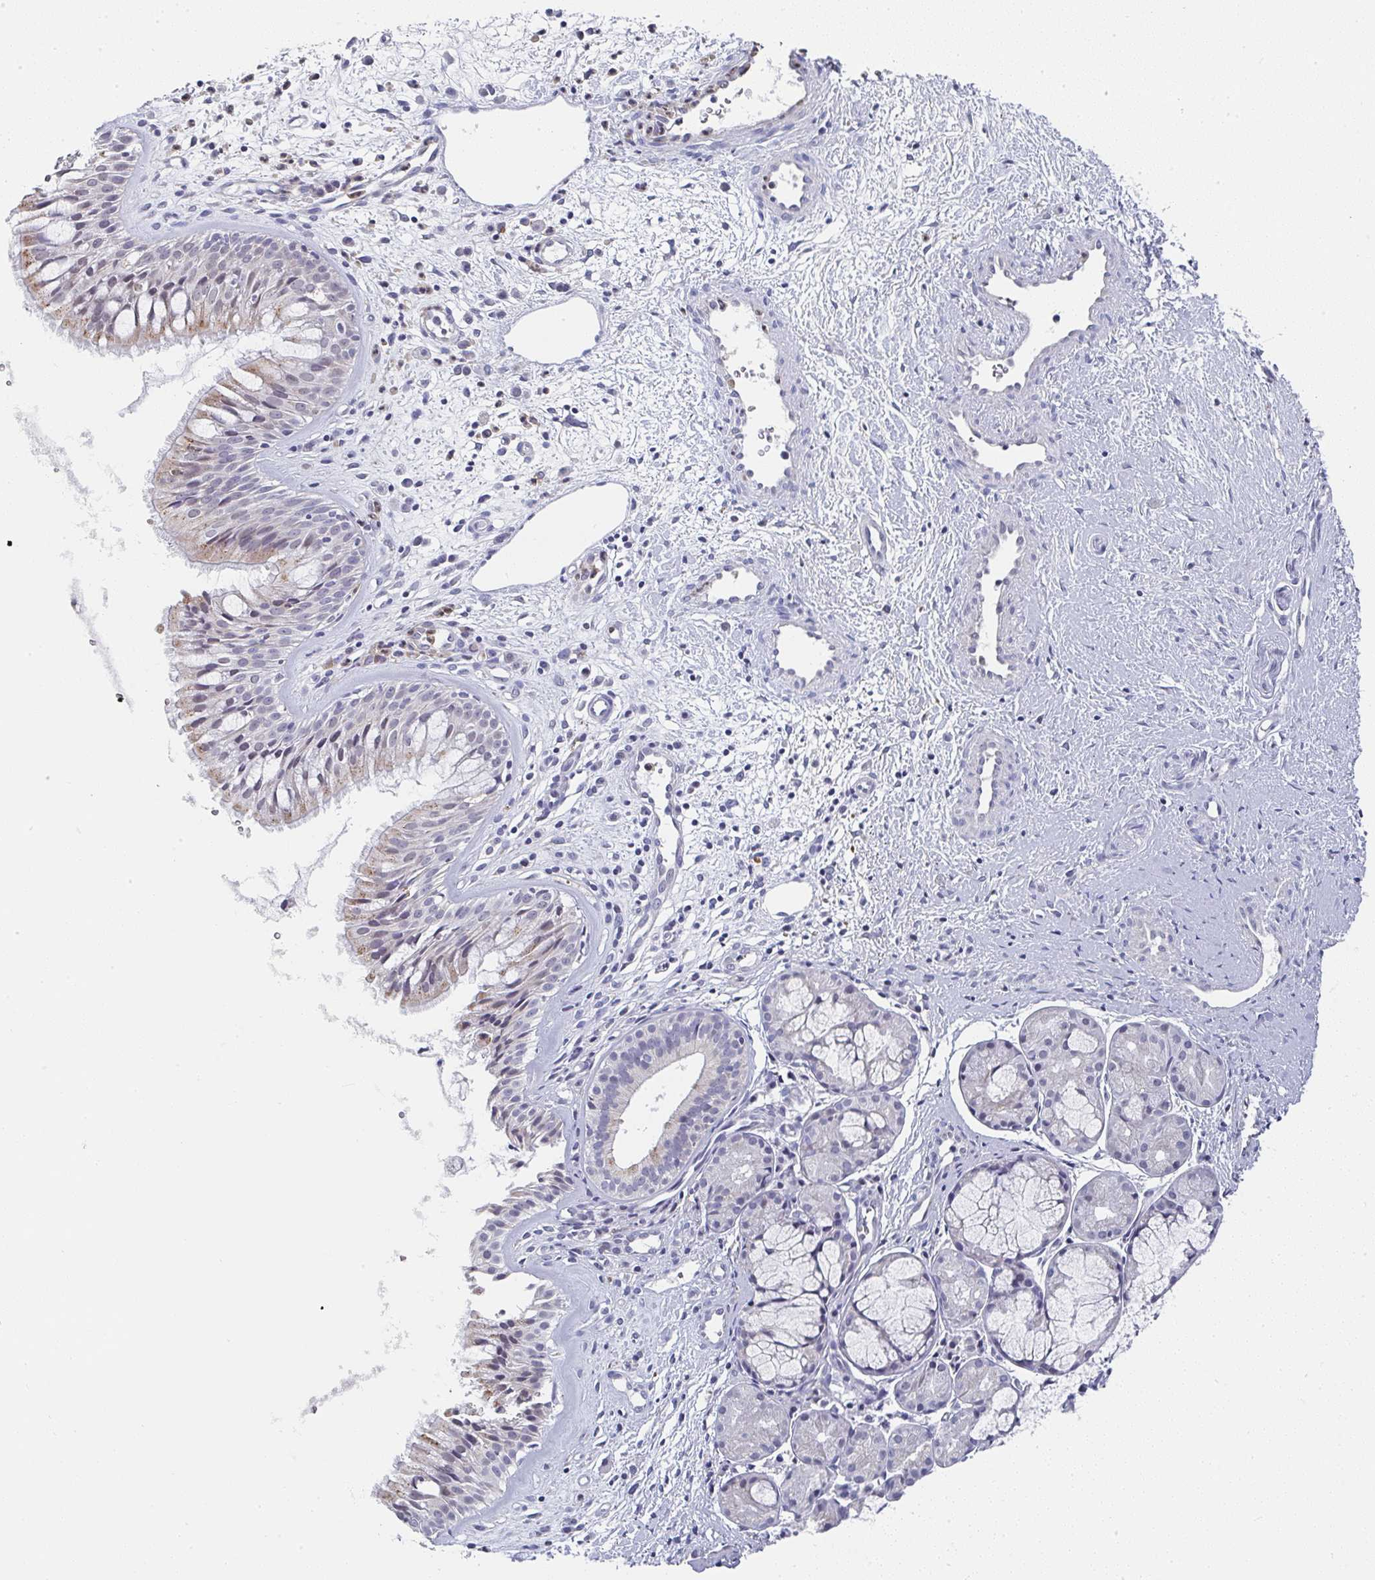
{"staining": {"intensity": "weak", "quantity": "25%-75%", "location": "cytoplasmic/membranous"}, "tissue": "nasopharynx", "cell_type": "Respiratory epithelial cells", "image_type": "normal", "snomed": [{"axis": "morphology", "description": "Normal tissue, NOS"}, {"axis": "topography", "description": "Nasopharynx"}], "caption": "Immunohistochemistry (IHC) of benign human nasopharynx reveals low levels of weak cytoplasmic/membranous staining in approximately 25%-75% of respiratory epithelial cells.", "gene": "NCF1", "patient": {"sex": "male", "age": 65}}